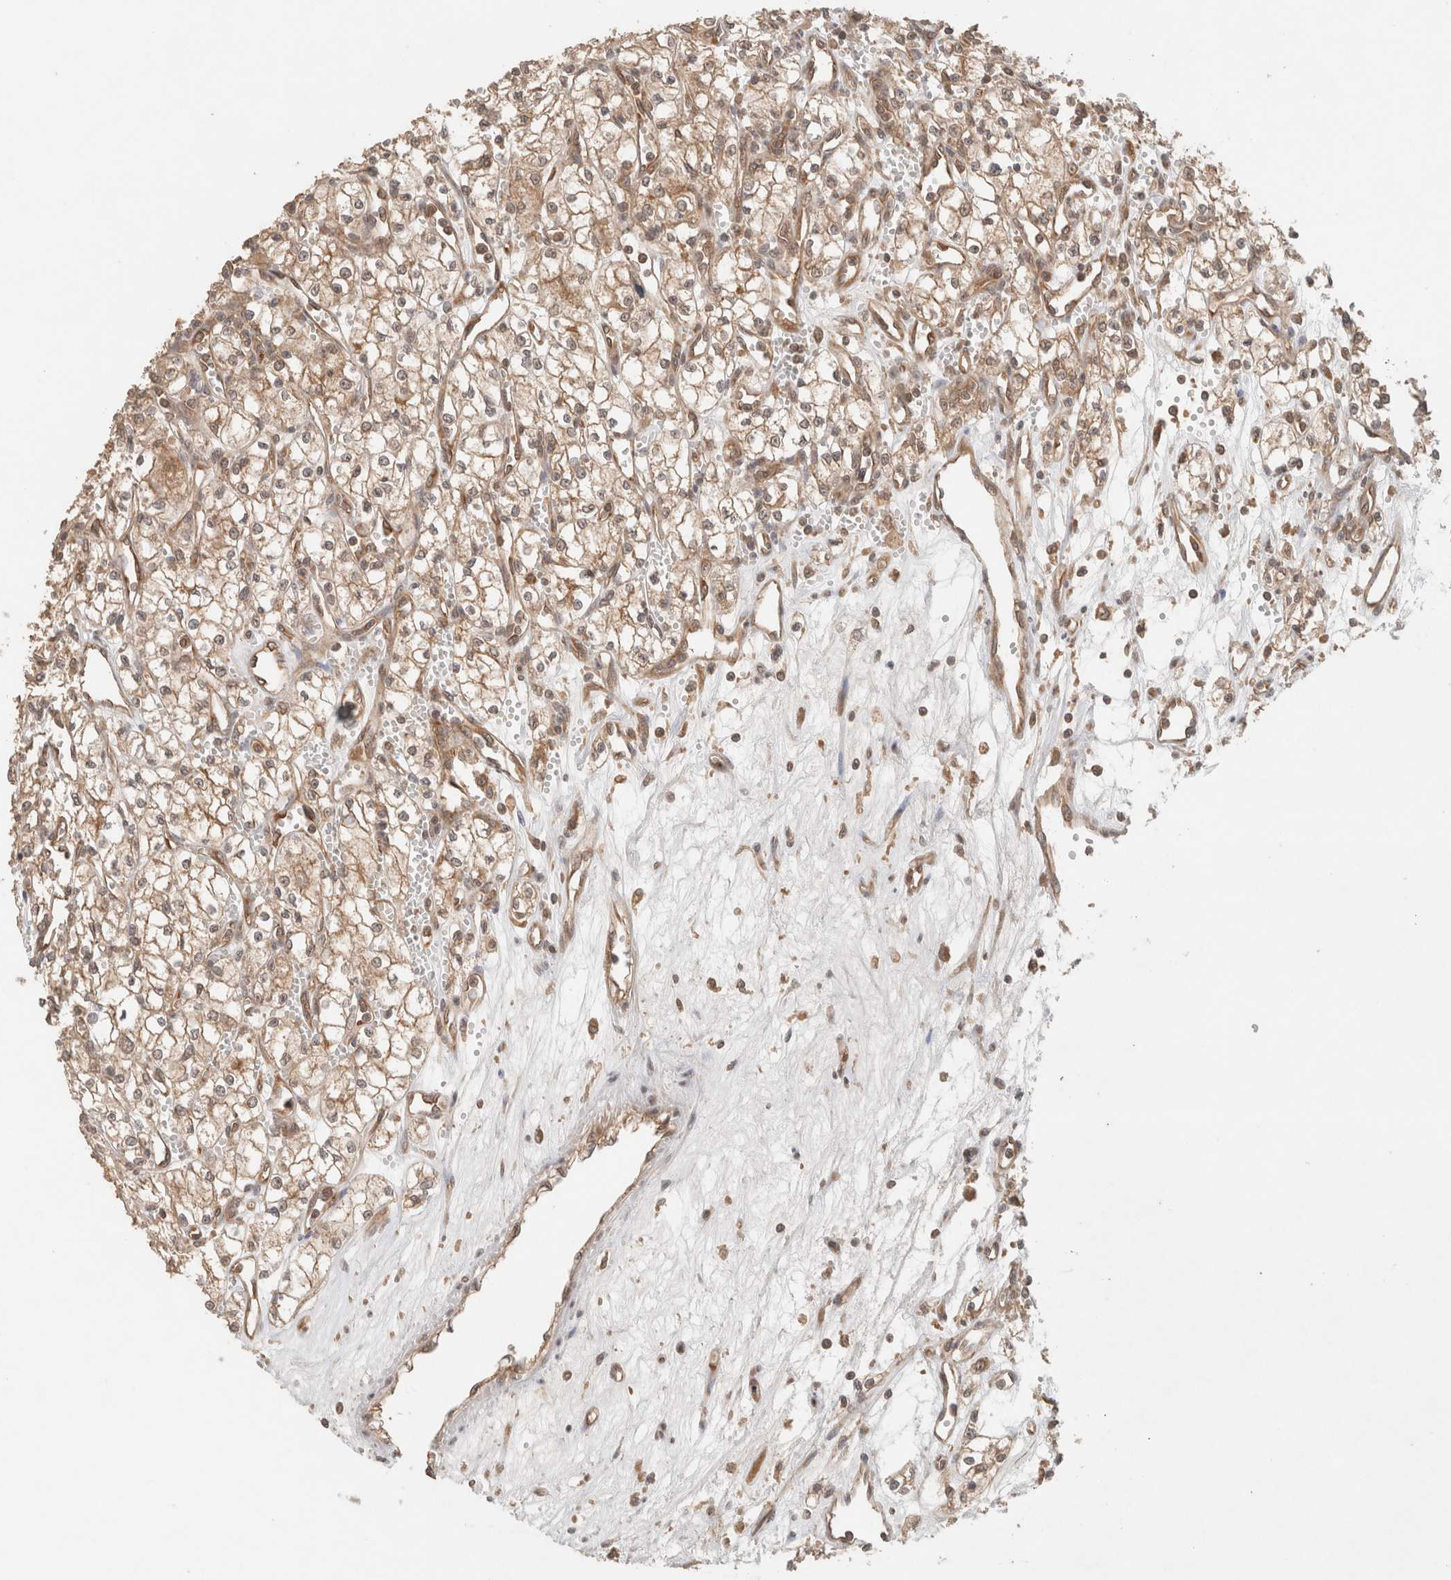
{"staining": {"intensity": "weak", "quantity": ">75%", "location": "cytoplasmic/membranous,nuclear"}, "tissue": "renal cancer", "cell_type": "Tumor cells", "image_type": "cancer", "snomed": [{"axis": "morphology", "description": "Adenocarcinoma, NOS"}, {"axis": "topography", "description": "Kidney"}], "caption": "Protein staining of renal cancer (adenocarcinoma) tissue shows weak cytoplasmic/membranous and nuclear expression in approximately >75% of tumor cells.", "gene": "ARFGEF2", "patient": {"sex": "male", "age": 59}}